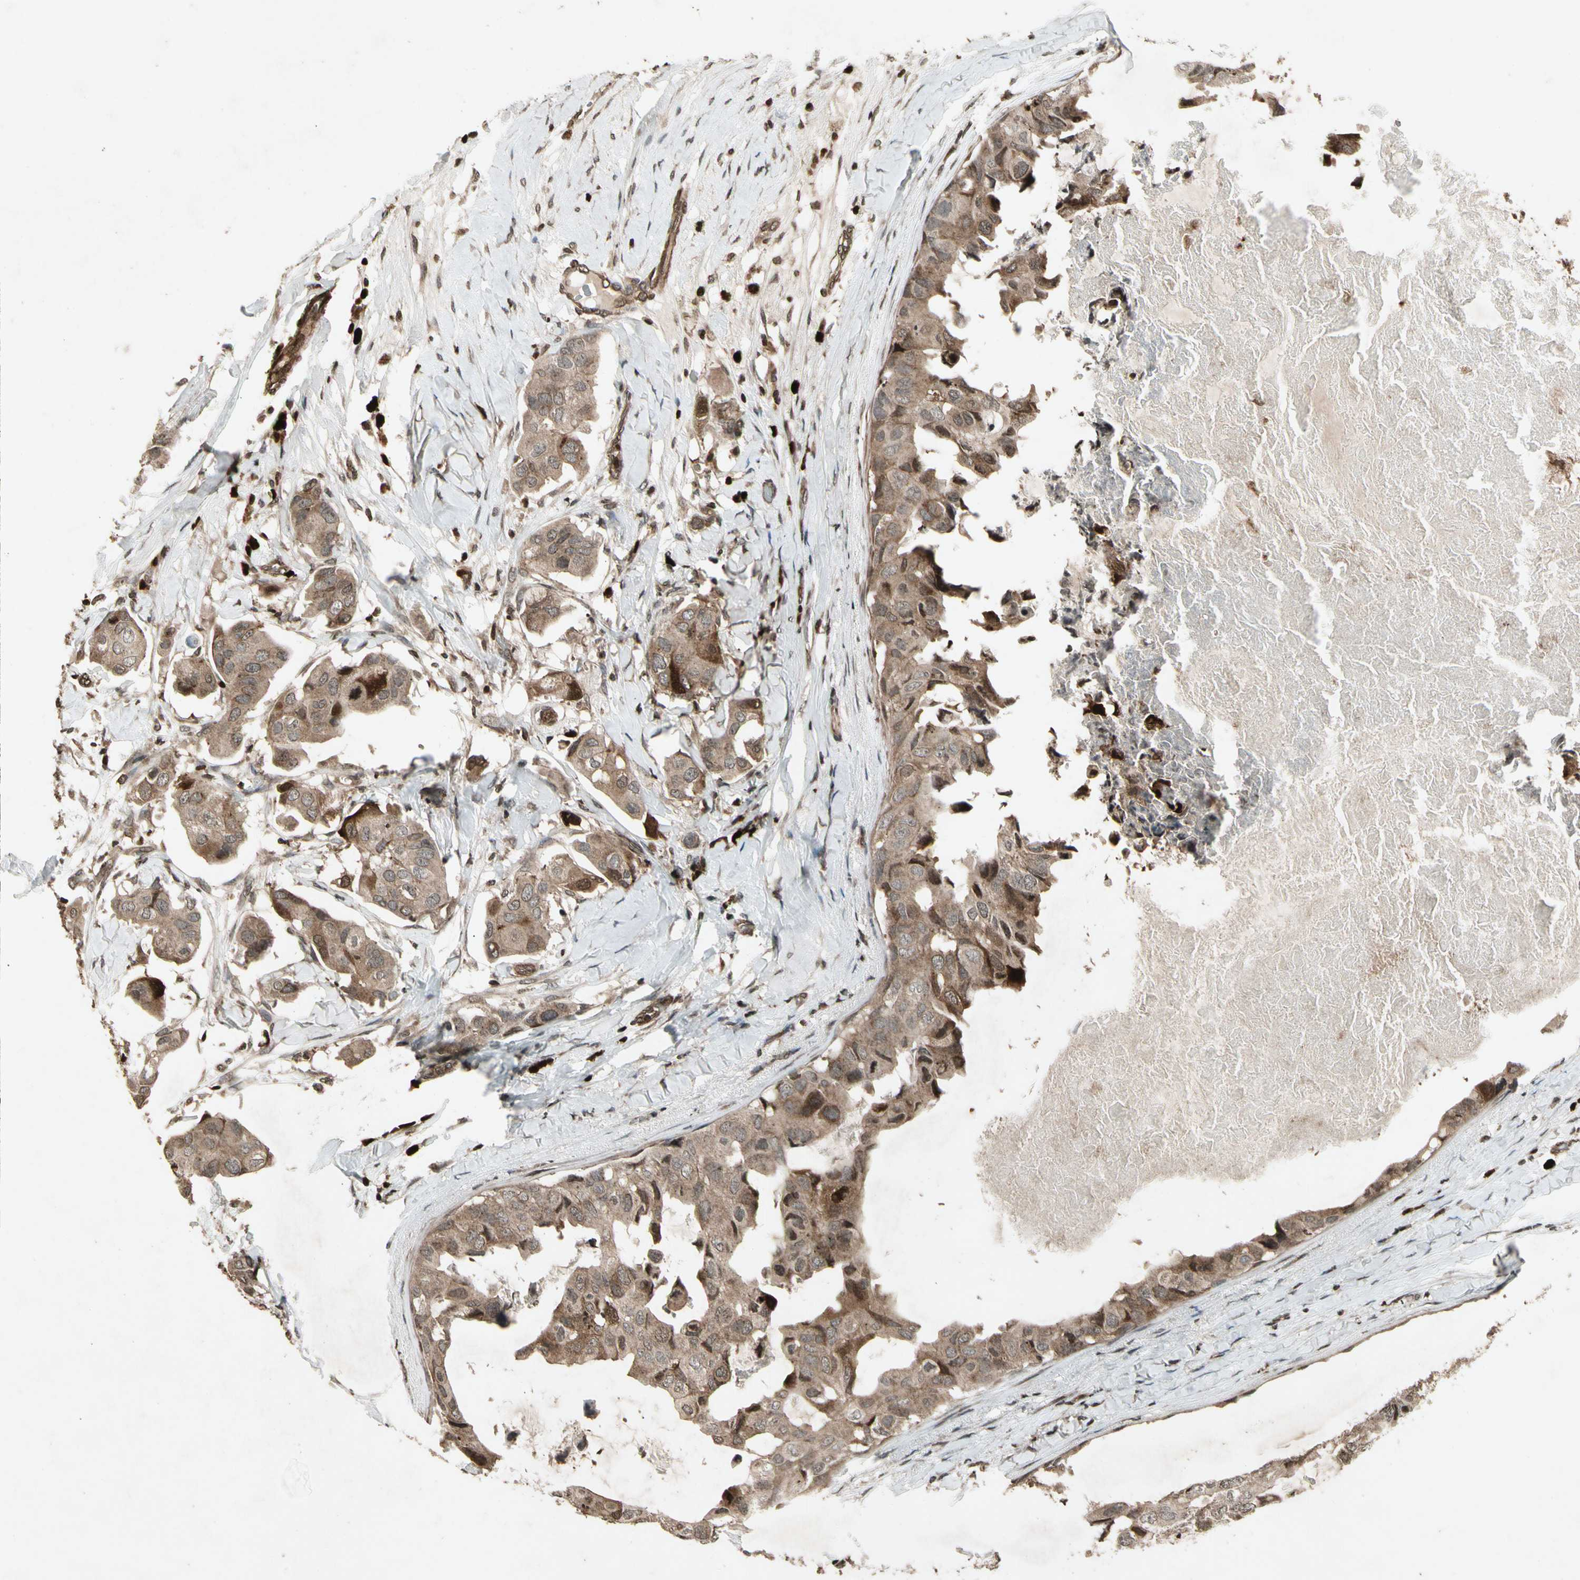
{"staining": {"intensity": "moderate", "quantity": ">75%", "location": "cytoplasmic/membranous"}, "tissue": "breast cancer", "cell_type": "Tumor cells", "image_type": "cancer", "snomed": [{"axis": "morphology", "description": "Duct carcinoma"}, {"axis": "topography", "description": "Breast"}], "caption": "A brown stain highlights moderate cytoplasmic/membranous positivity of a protein in breast invasive ductal carcinoma tumor cells.", "gene": "GLRX", "patient": {"sex": "female", "age": 40}}